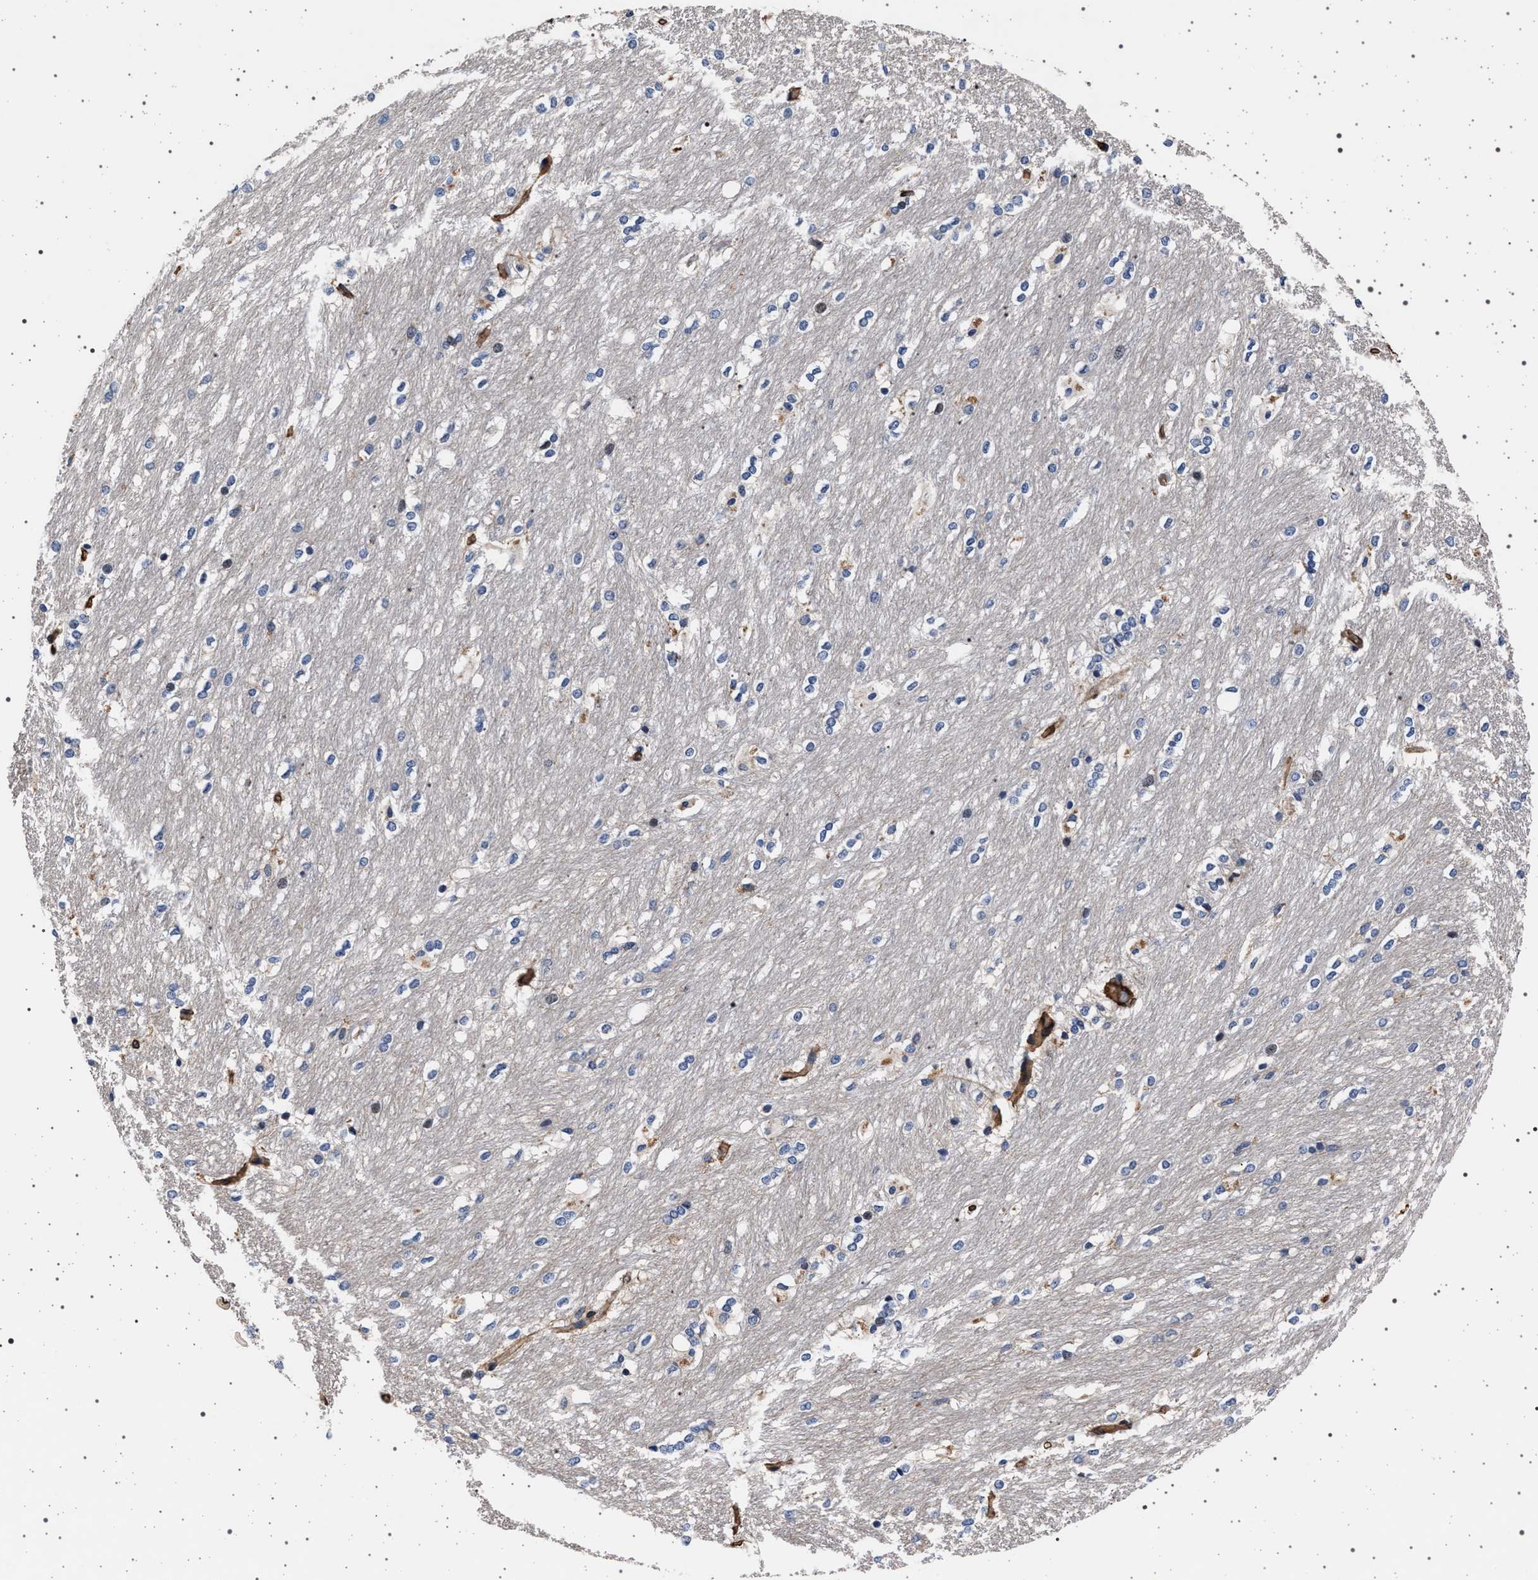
{"staining": {"intensity": "moderate", "quantity": "<25%", "location": "cytoplasmic/membranous"}, "tissue": "caudate", "cell_type": "Glial cells", "image_type": "normal", "snomed": [{"axis": "morphology", "description": "Normal tissue, NOS"}, {"axis": "topography", "description": "Lateral ventricle wall"}], "caption": "Immunohistochemical staining of benign human caudate displays moderate cytoplasmic/membranous protein staining in about <25% of glial cells. (Stains: DAB in brown, nuclei in blue, Microscopy: brightfield microscopy at high magnification).", "gene": "KCNK6", "patient": {"sex": "female", "age": 19}}